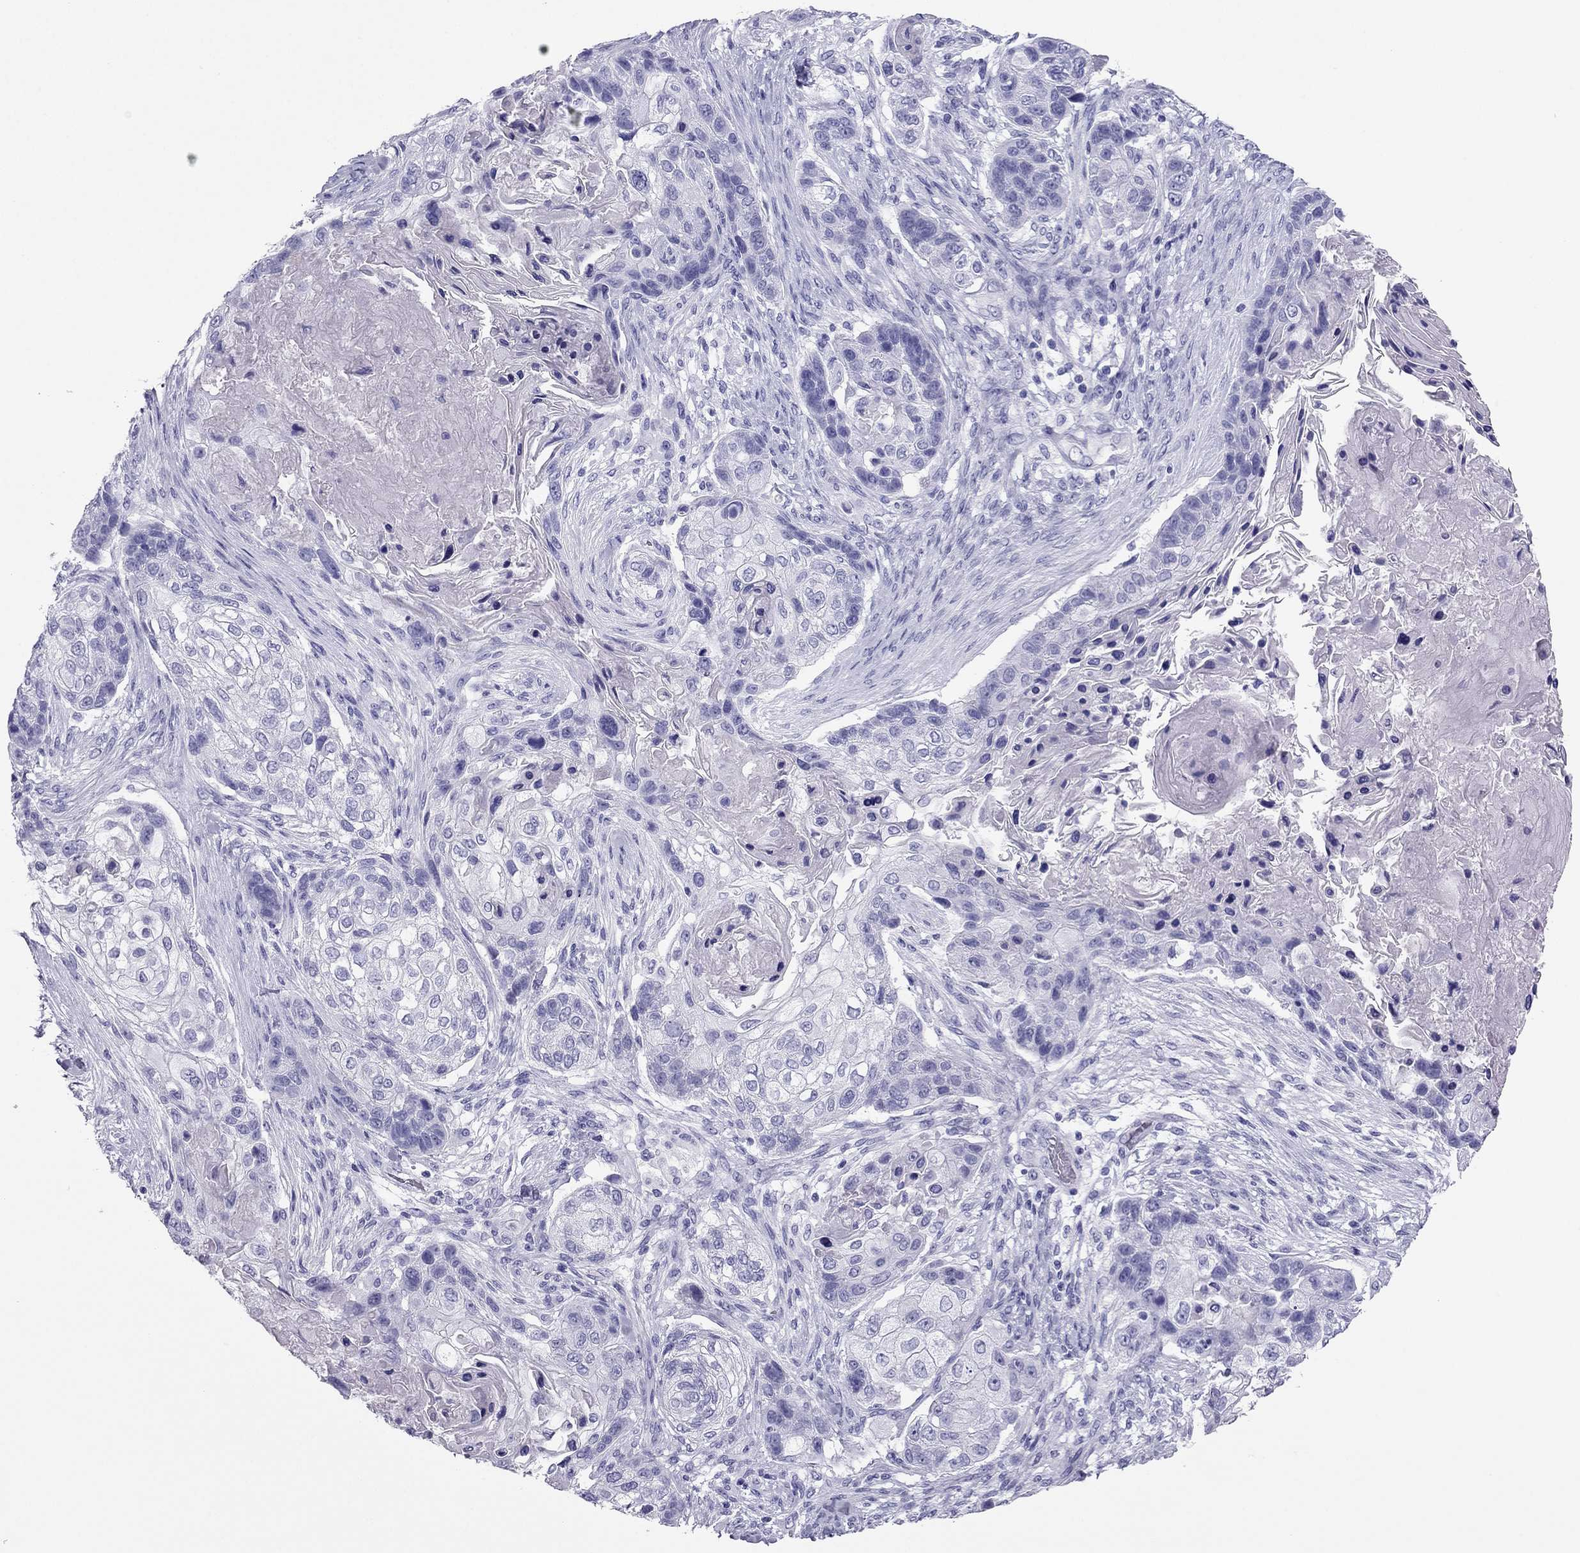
{"staining": {"intensity": "negative", "quantity": "none", "location": "none"}, "tissue": "lung cancer", "cell_type": "Tumor cells", "image_type": "cancer", "snomed": [{"axis": "morphology", "description": "Squamous cell carcinoma, NOS"}, {"axis": "topography", "description": "Lung"}], "caption": "Lung cancer (squamous cell carcinoma) was stained to show a protein in brown. There is no significant staining in tumor cells. Nuclei are stained in blue.", "gene": "PDE6A", "patient": {"sex": "male", "age": 69}}